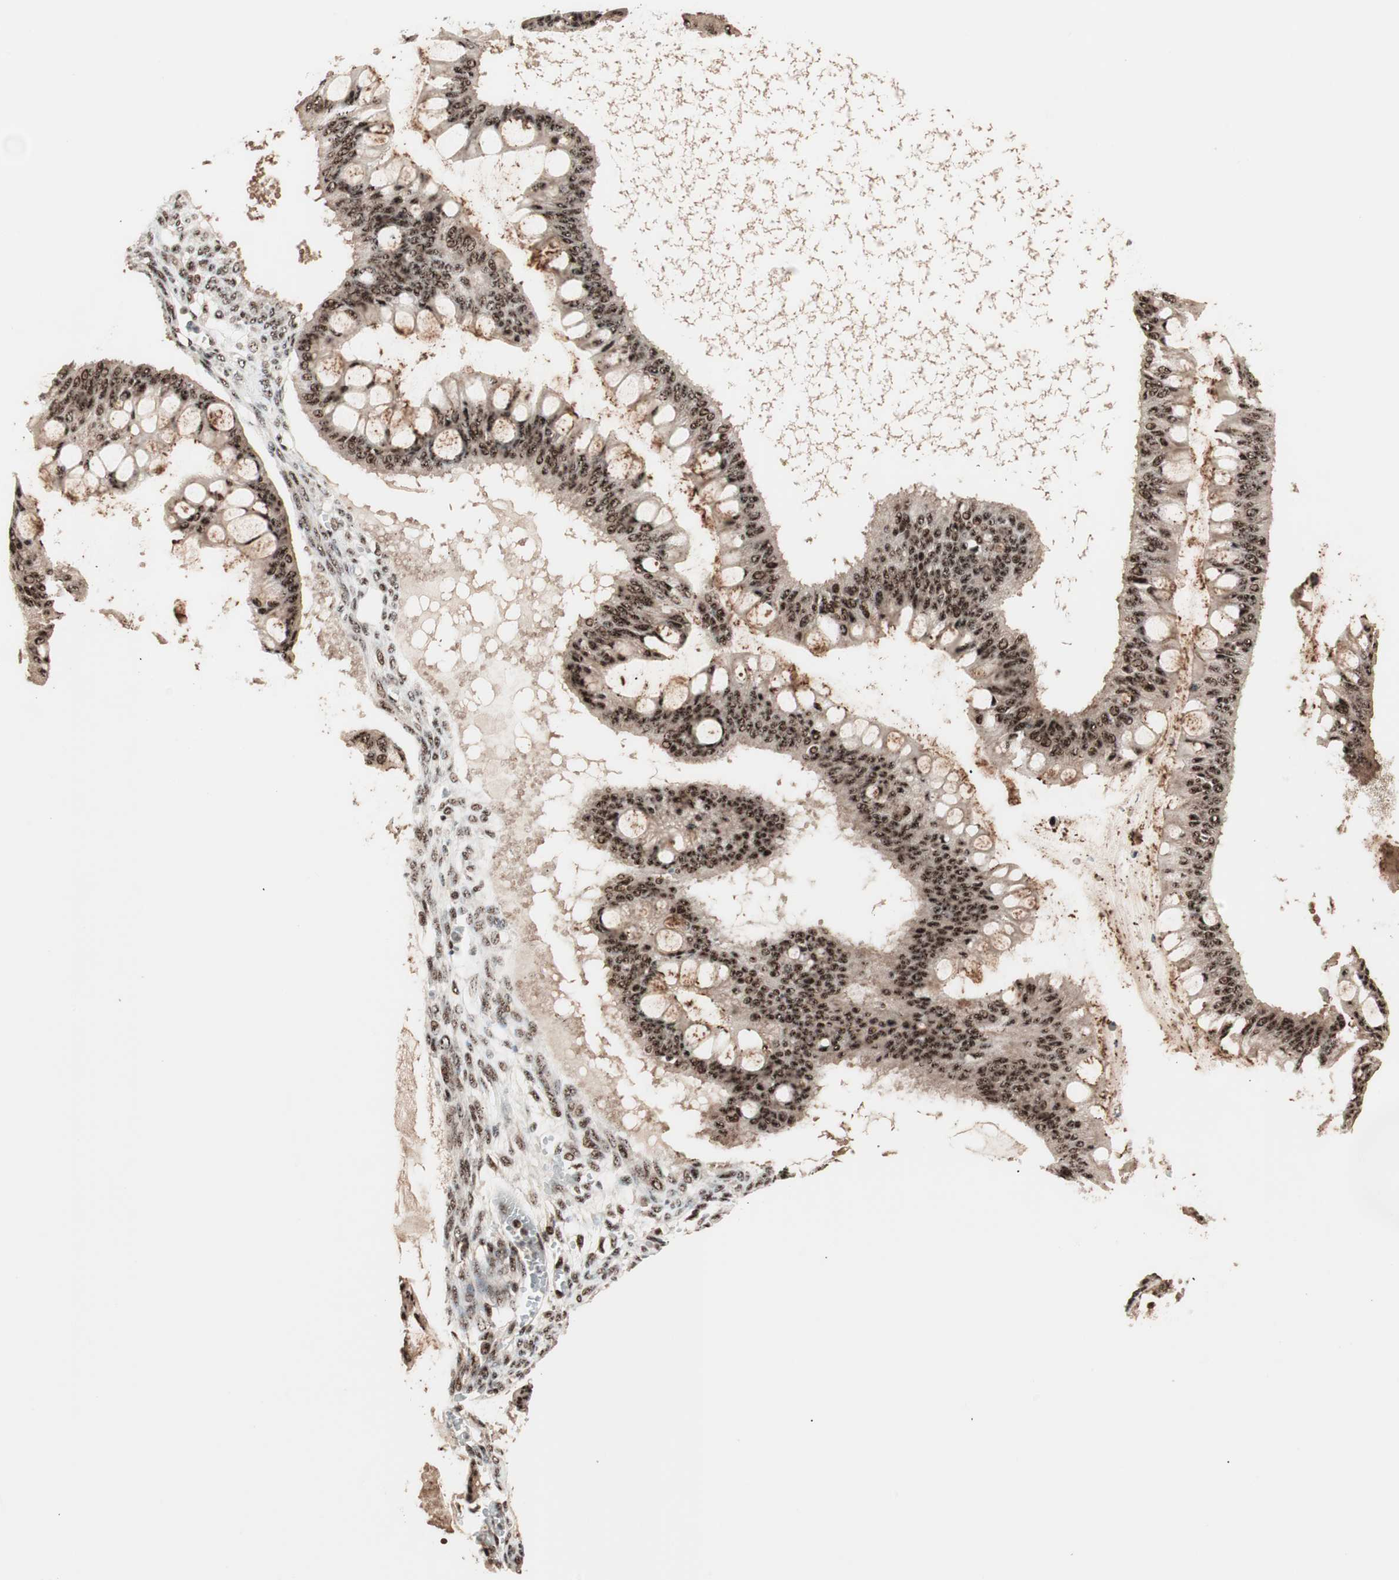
{"staining": {"intensity": "strong", "quantity": ">75%", "location": "nuclear"}, "tissue": "ovarian cancer", "cell_type": "Tumor cells", "image_type": "cancer", "snomed": [{"axis": "morphology", "description": "Cystadenocarcinoma, mucinous, NOS"}, {"axis": "topography", "description": "Ovary"}], "caption": "Ovarian cancer stained for a protein (brown) reveals strong nuclear positive expression in about >75% of tumor cells.", "gene": "NR5A2", "patient": {"sex": "female", "age": 73}}